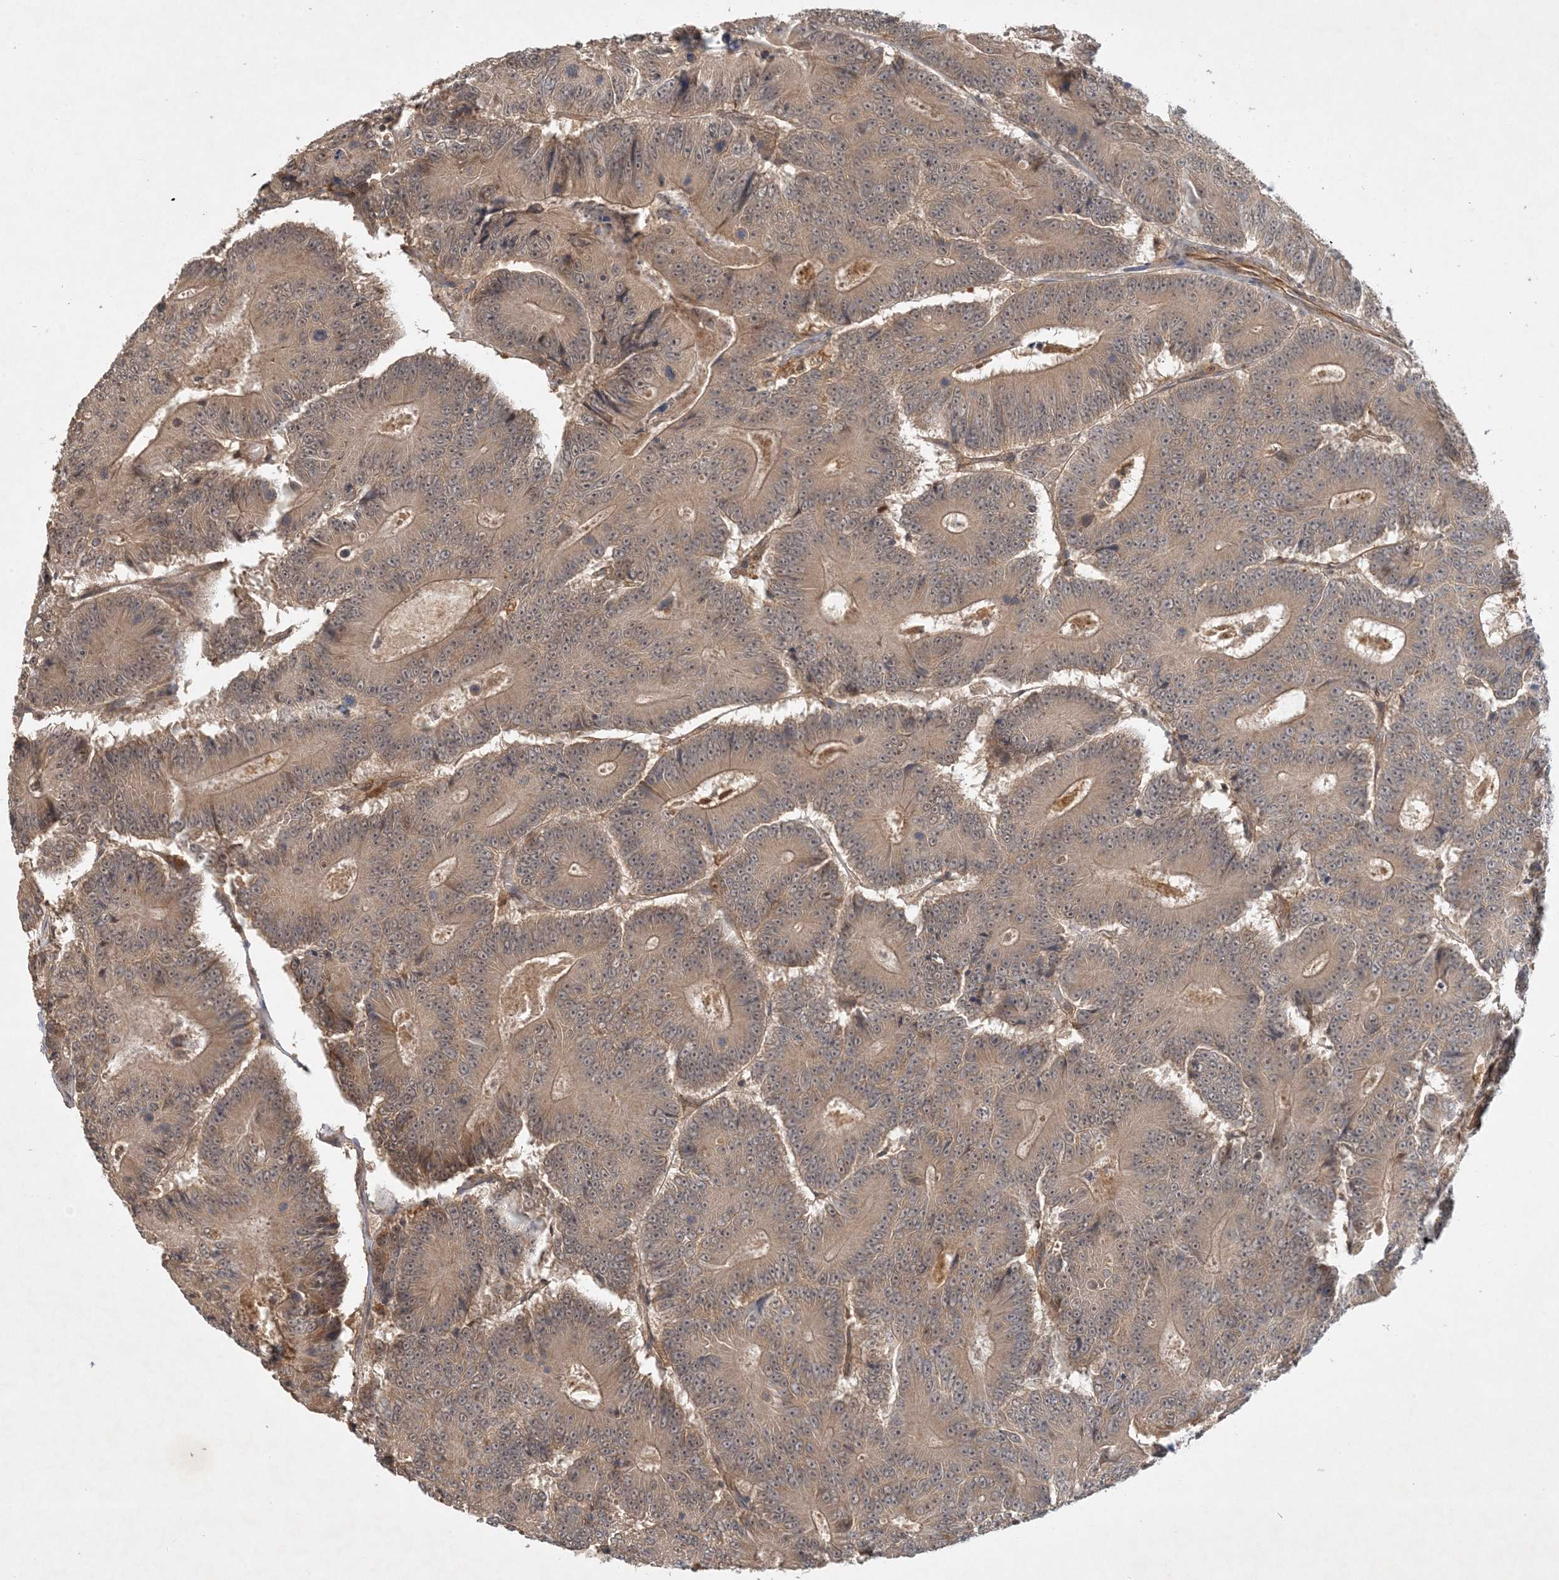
{"staining": {"intensity": "moderate", "quantity": ">75%", "location": "cytoplasmic/membranous"}, "tissue": "colorectal cancer", "cell_type": "Tumor cells", "image_type": "cancer", "snomed": [{"axis": "morphology", "description": "Adenocarcinoma, NOS"}, {"axis": "topography", "description": "Colon"}], "caption": "An immunohistochemistry photomicrograph of tumor tissue is shown. Protein staining in brown labels moderate cytoplasmic/membranous positivity in colorectal cancer (adenocarcinoma) within tumor cells.", "gene": "ZCCHC4", "patient": {"sex": "male", "age": 83}}